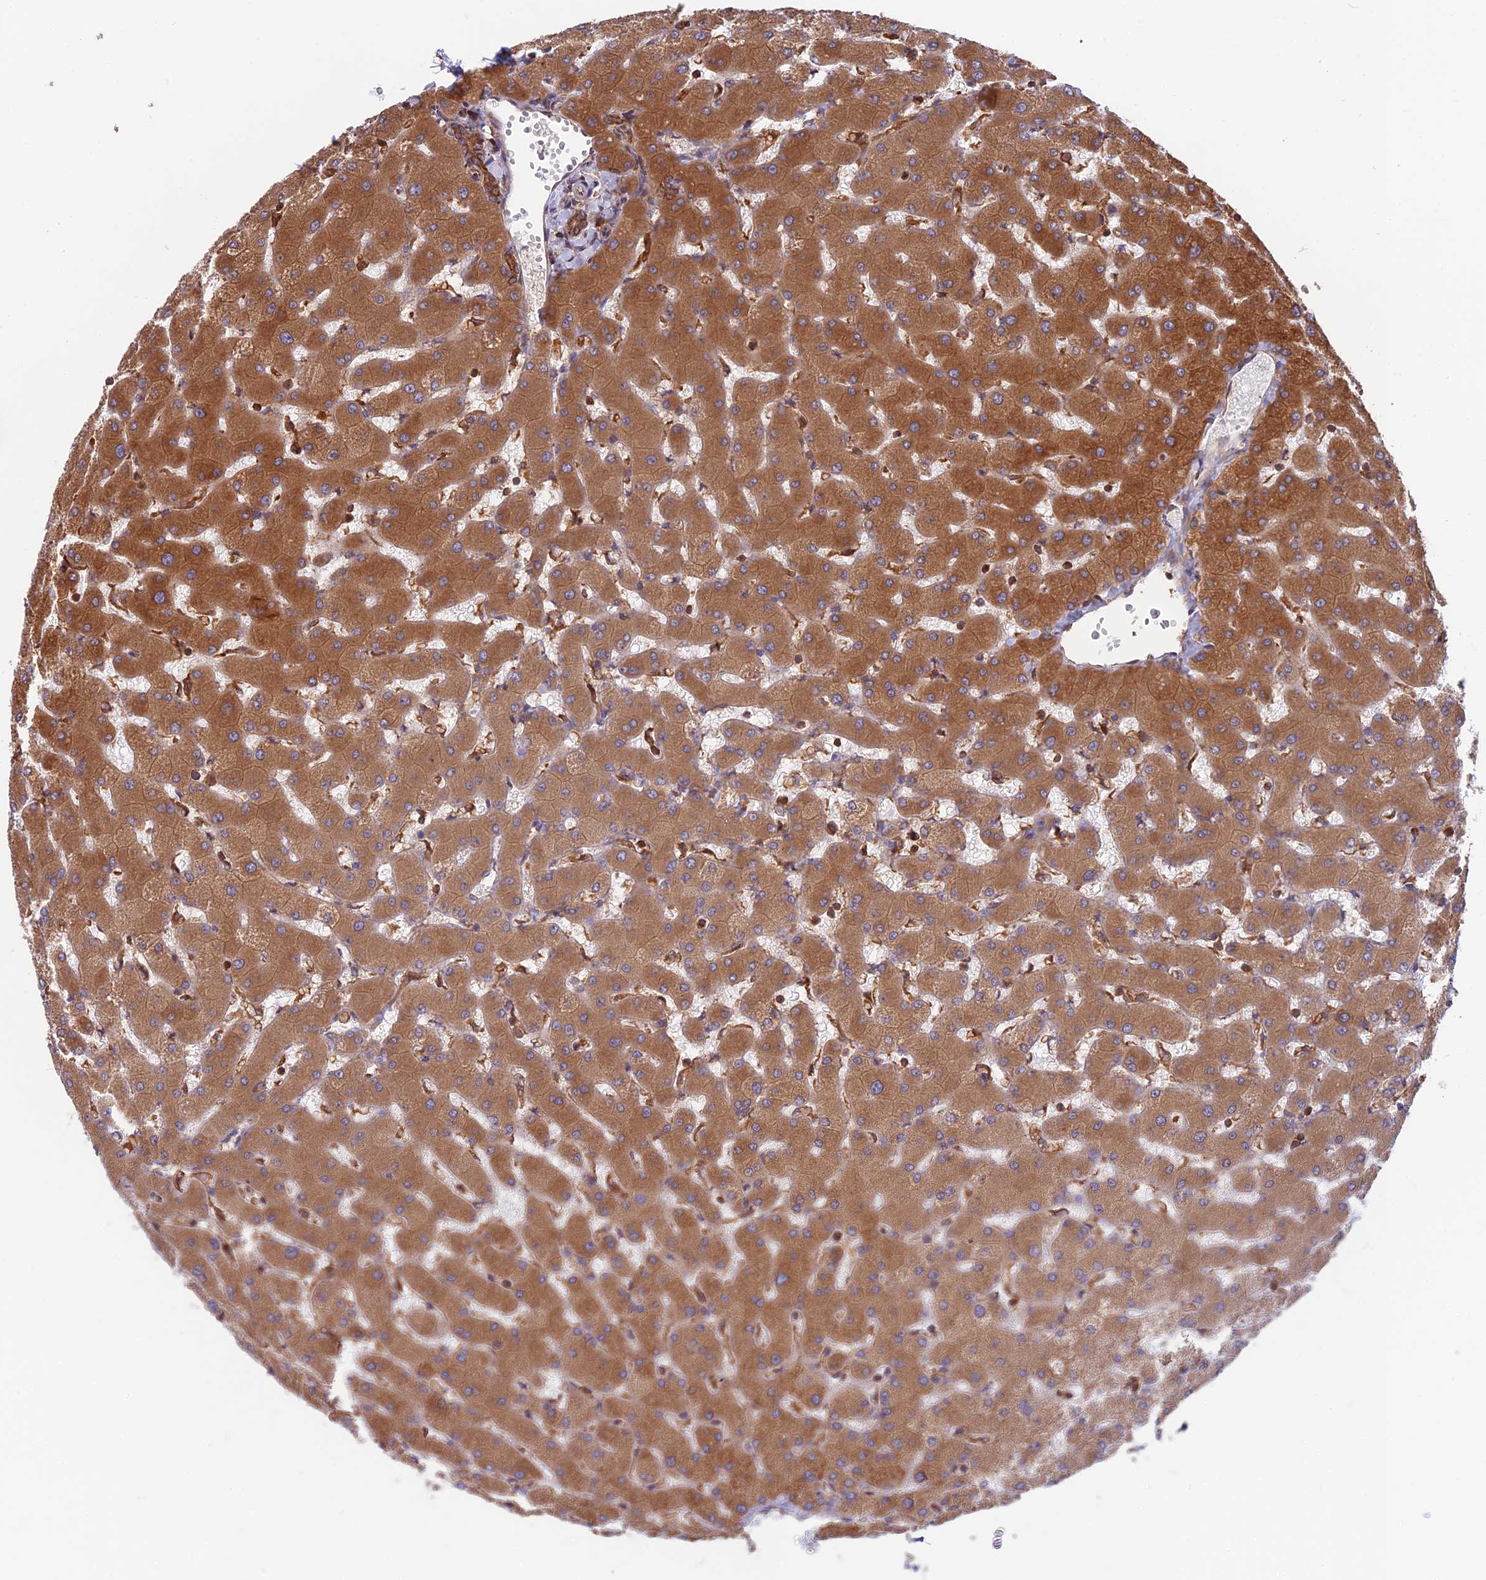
{"staining": {"intensity": "moderate", "quantity": ">75%", "location": "cytoplasmic/membranous"}, "tissue": "liver", "cell_type": "Cholangiocytes", "image_type": "normal", "snomed": [{"axis": "morphology", "description": "Normal tissue, NOS"}, {"axis": "topography", "description": "Liver"}], "caption": "This photomicrograph exhibits IHC staining of benign liver, with medium moderate cytoplasmic/membranous expression in approximately >75% of cholangiocytes.", "gene": "WDR1", "patient": {"sex": "female", "age": 63}}